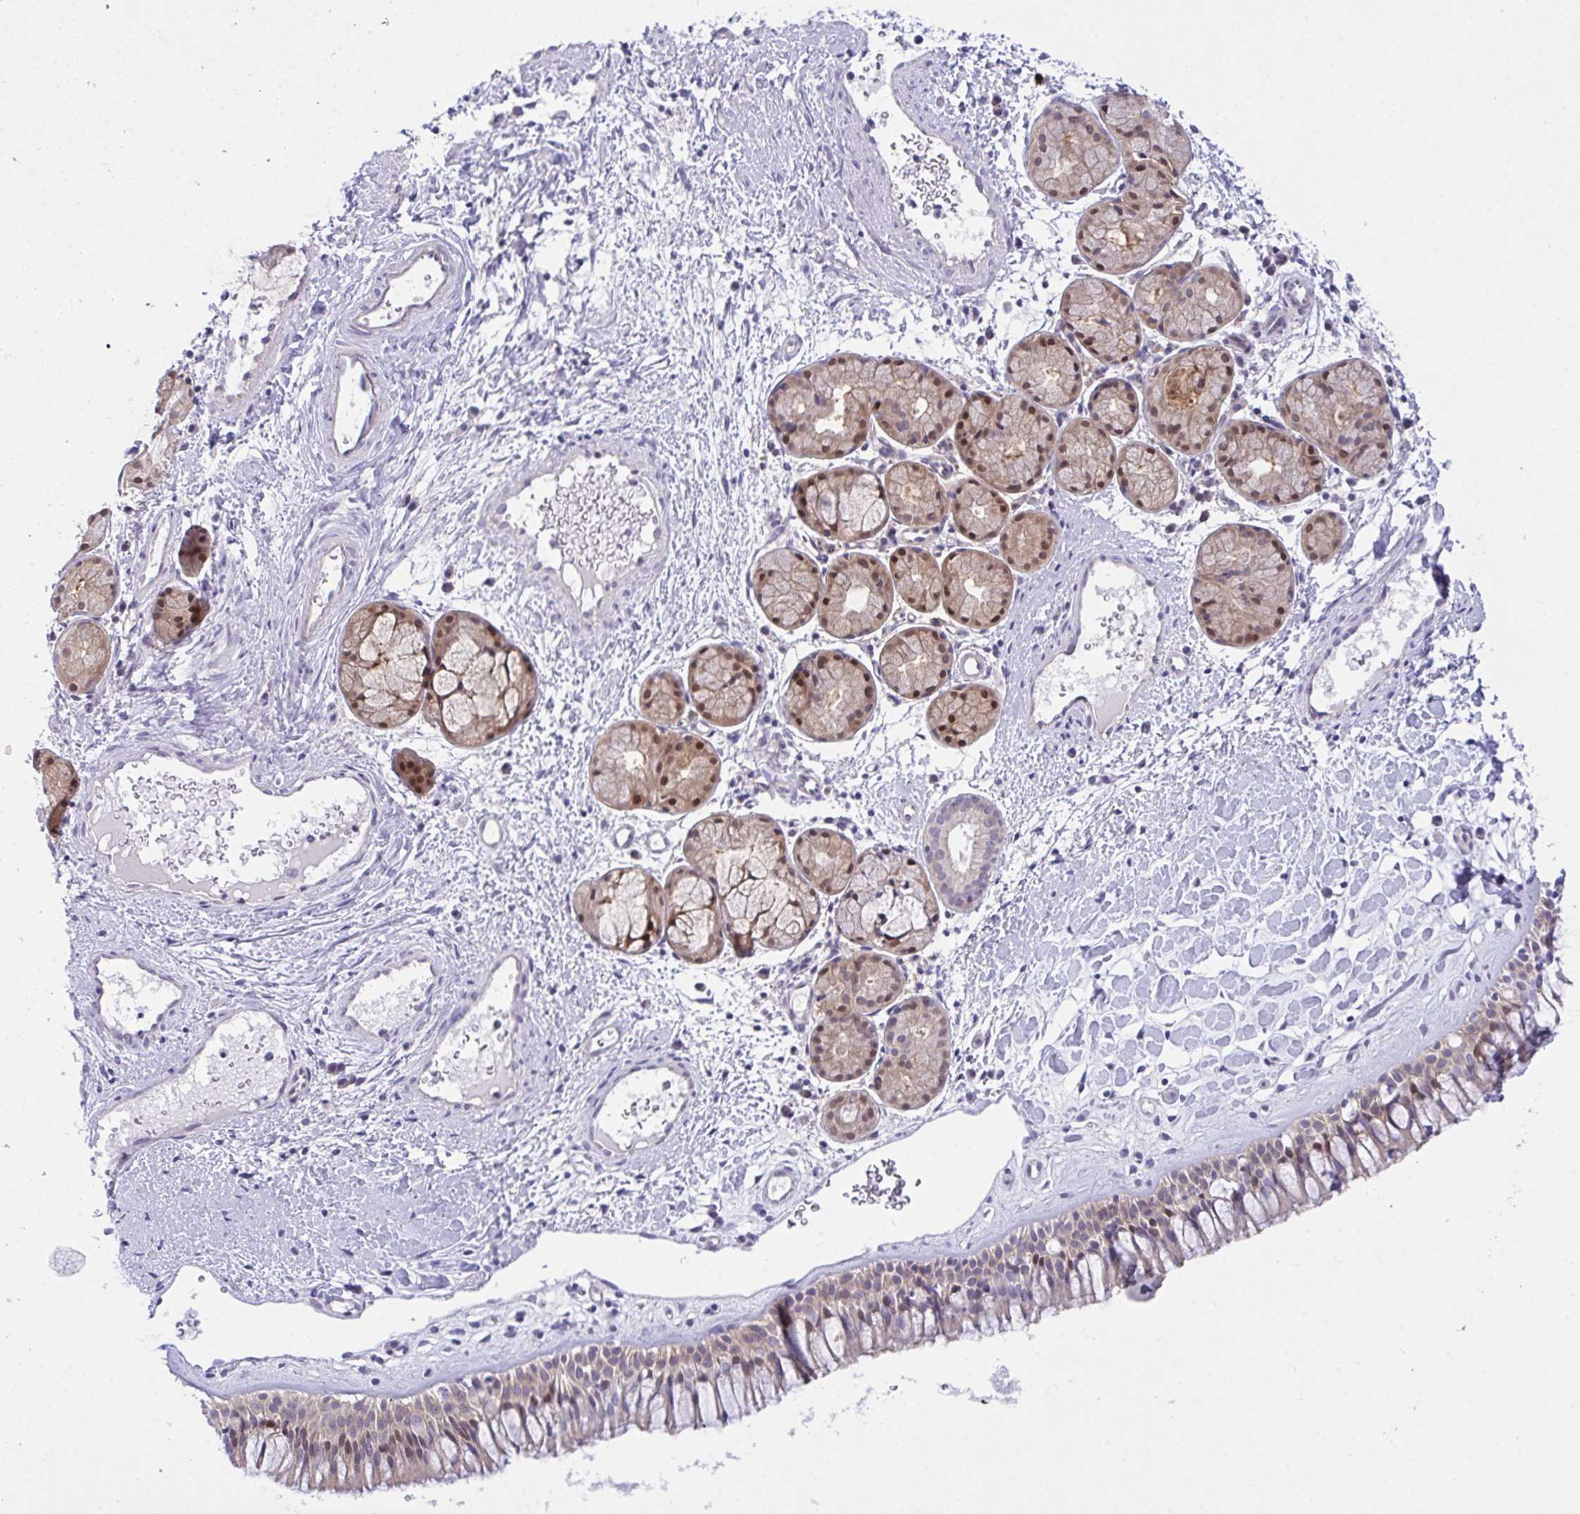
{"staining": {"intensity": "weak", "quantity": ">75%", "location": "cytoplasmic/membranous"}, "tissue": "nasopharynx", "cell_type": "Respiratory epithelial cells", "image_type": "normal", "snomed": [{"axis": "morphology", "description": "Normal tissue, NOS"}, {"axis": "topography", "description": "Nasopharynx"}], "caption": "A histopathology image of human nasopharynx stained for a protein exhibits weak cytoplasmic/membranous brown staining in respiratory epithelial cells.", "gene": "HOXD12", "patient": {"sex": "male", "age": 65}}